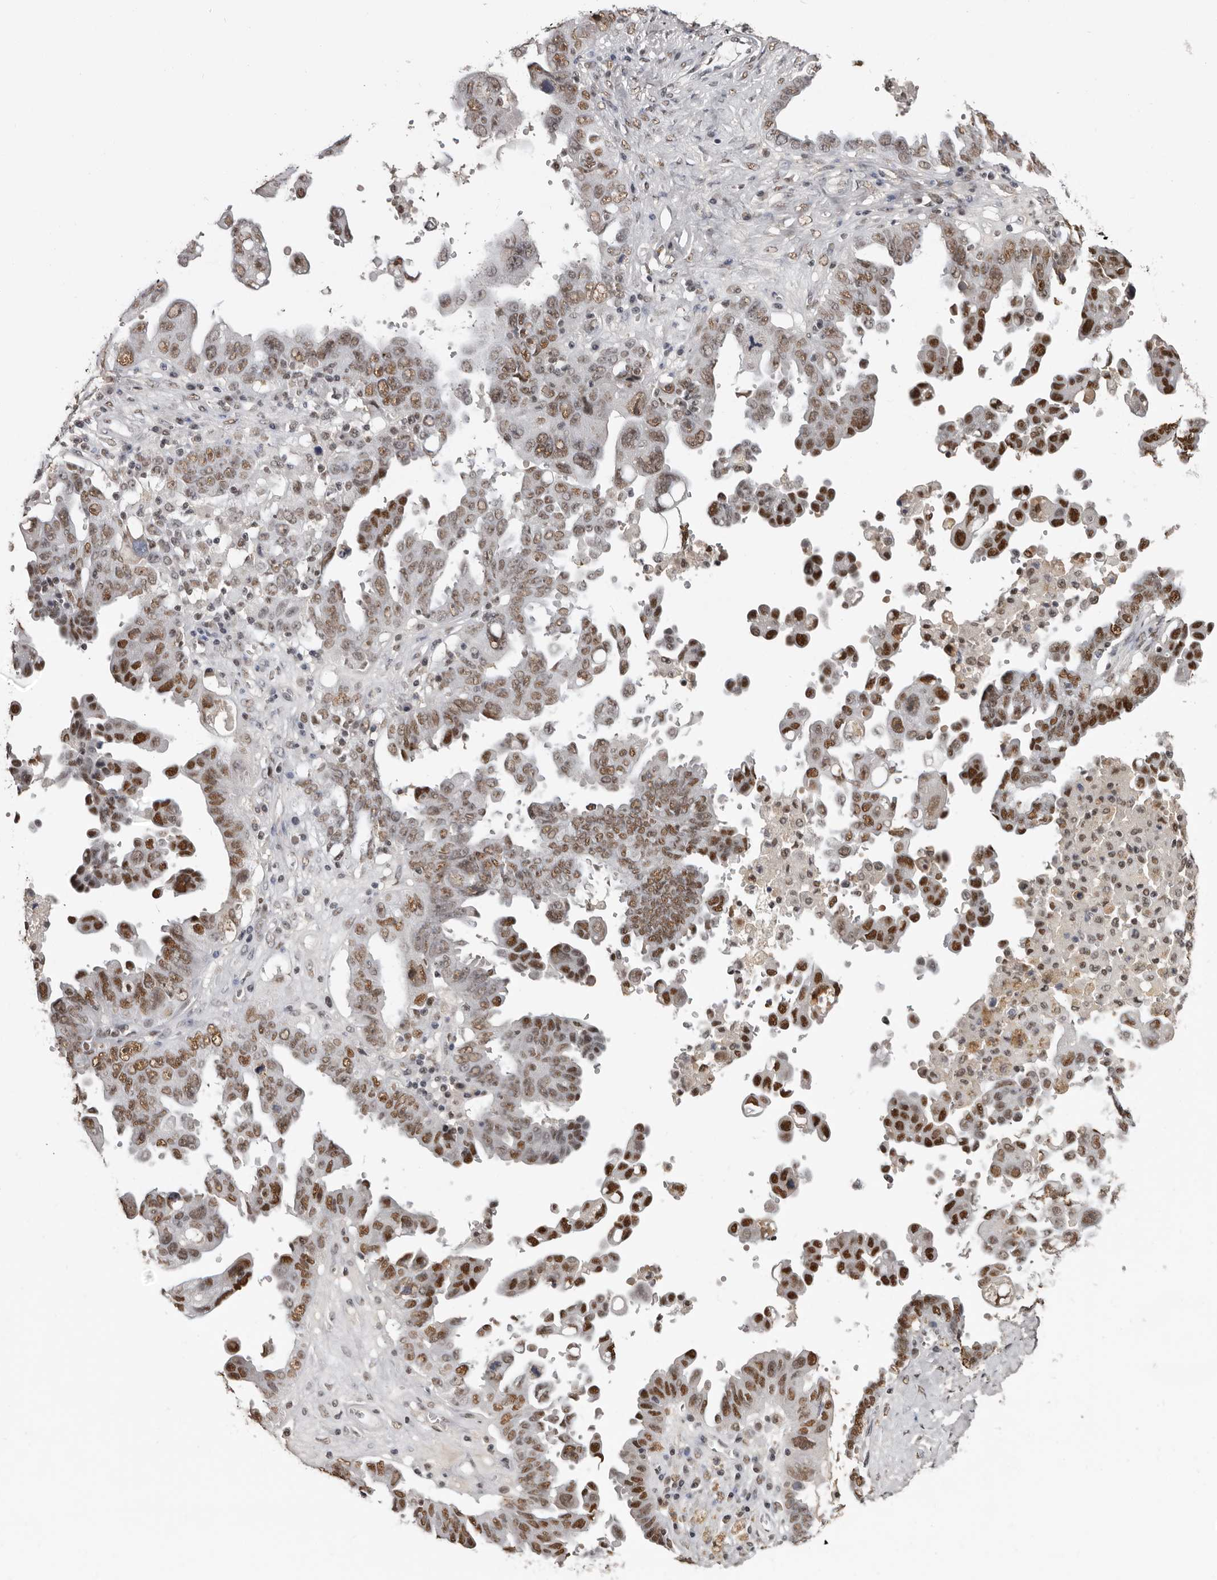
{"staining": {"intensity": "moderate", "quantity": ">75%", "location": "nuclear"}, "tissue": "ovarian cancer", "cell_type": "Tumor cells", "image_type": "cancer", "snomed": [{"axis": "morphology", "description": "Carcinoma, endometroid"}, {"axis": "topography", "description": "Ovary"}], "caption": "Protein staining of endometroid carcinoma (ovarian) tissue reveals moderate nuclear positivity in approximately >75% of tumor cells.", "gene": "SCAF4", "patient": {"sex": "female", "age": 62}}